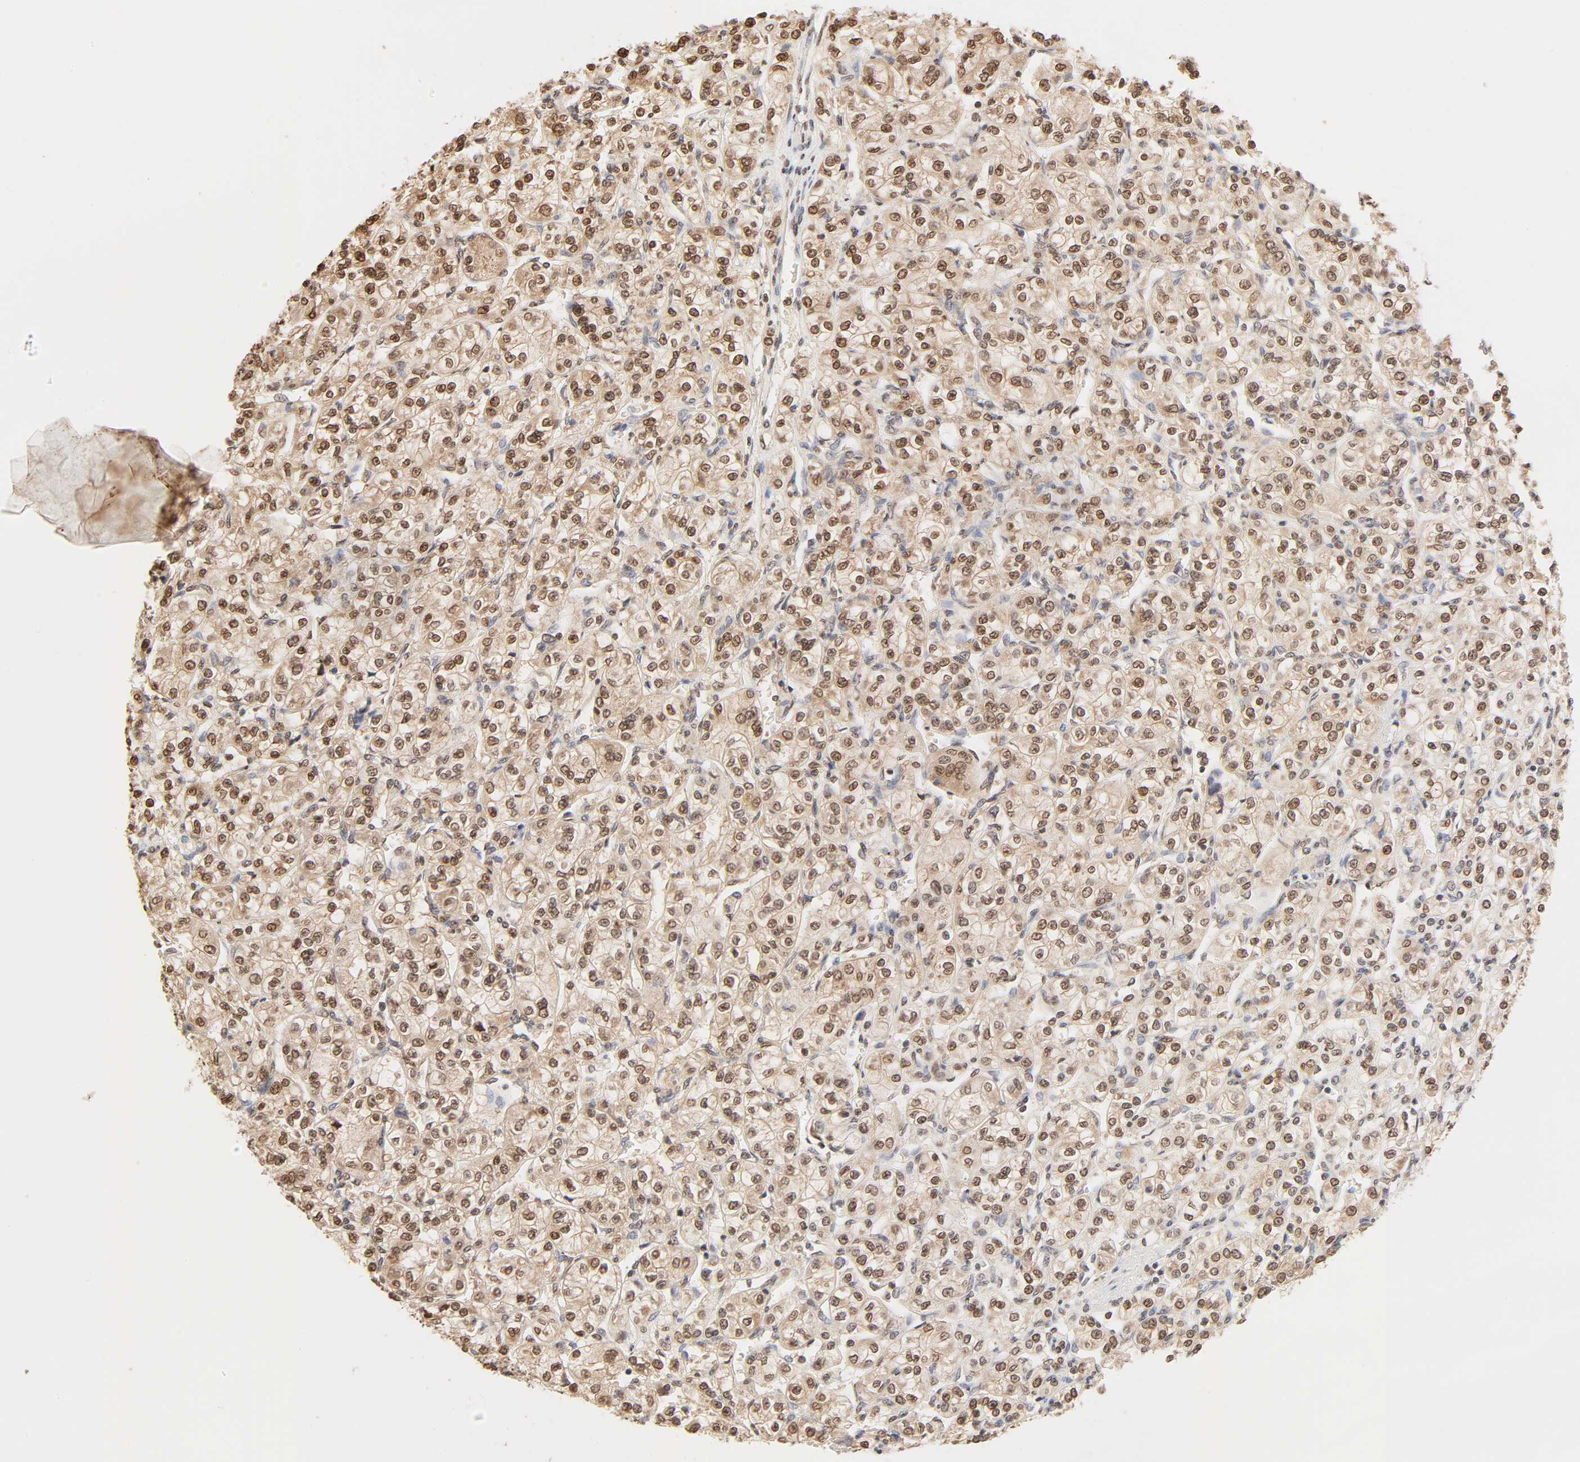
{"staining": {"intensity": "strong", "quantity": ">75%", "location": "cytoplasmic/membranous,nuclear"}, "tissue": "renal cancer", "cell_type": "Tumor cells", "image_type": "cancer", "snomed": [{"axis": "morphology", "description": "Adenocarcinoma, NOS"}, {"axis": "topography", "description": "Kidney"}], "caption": "Protein expression analysis of renal adenocarcinoma reveals strong cytoplasmic/membranous and nuclear positivity in about >75% of tumor cells. Nuclei are stained in blue.", "gene": "TBL1X", "patient": {"sex": "male", "age": 77}}